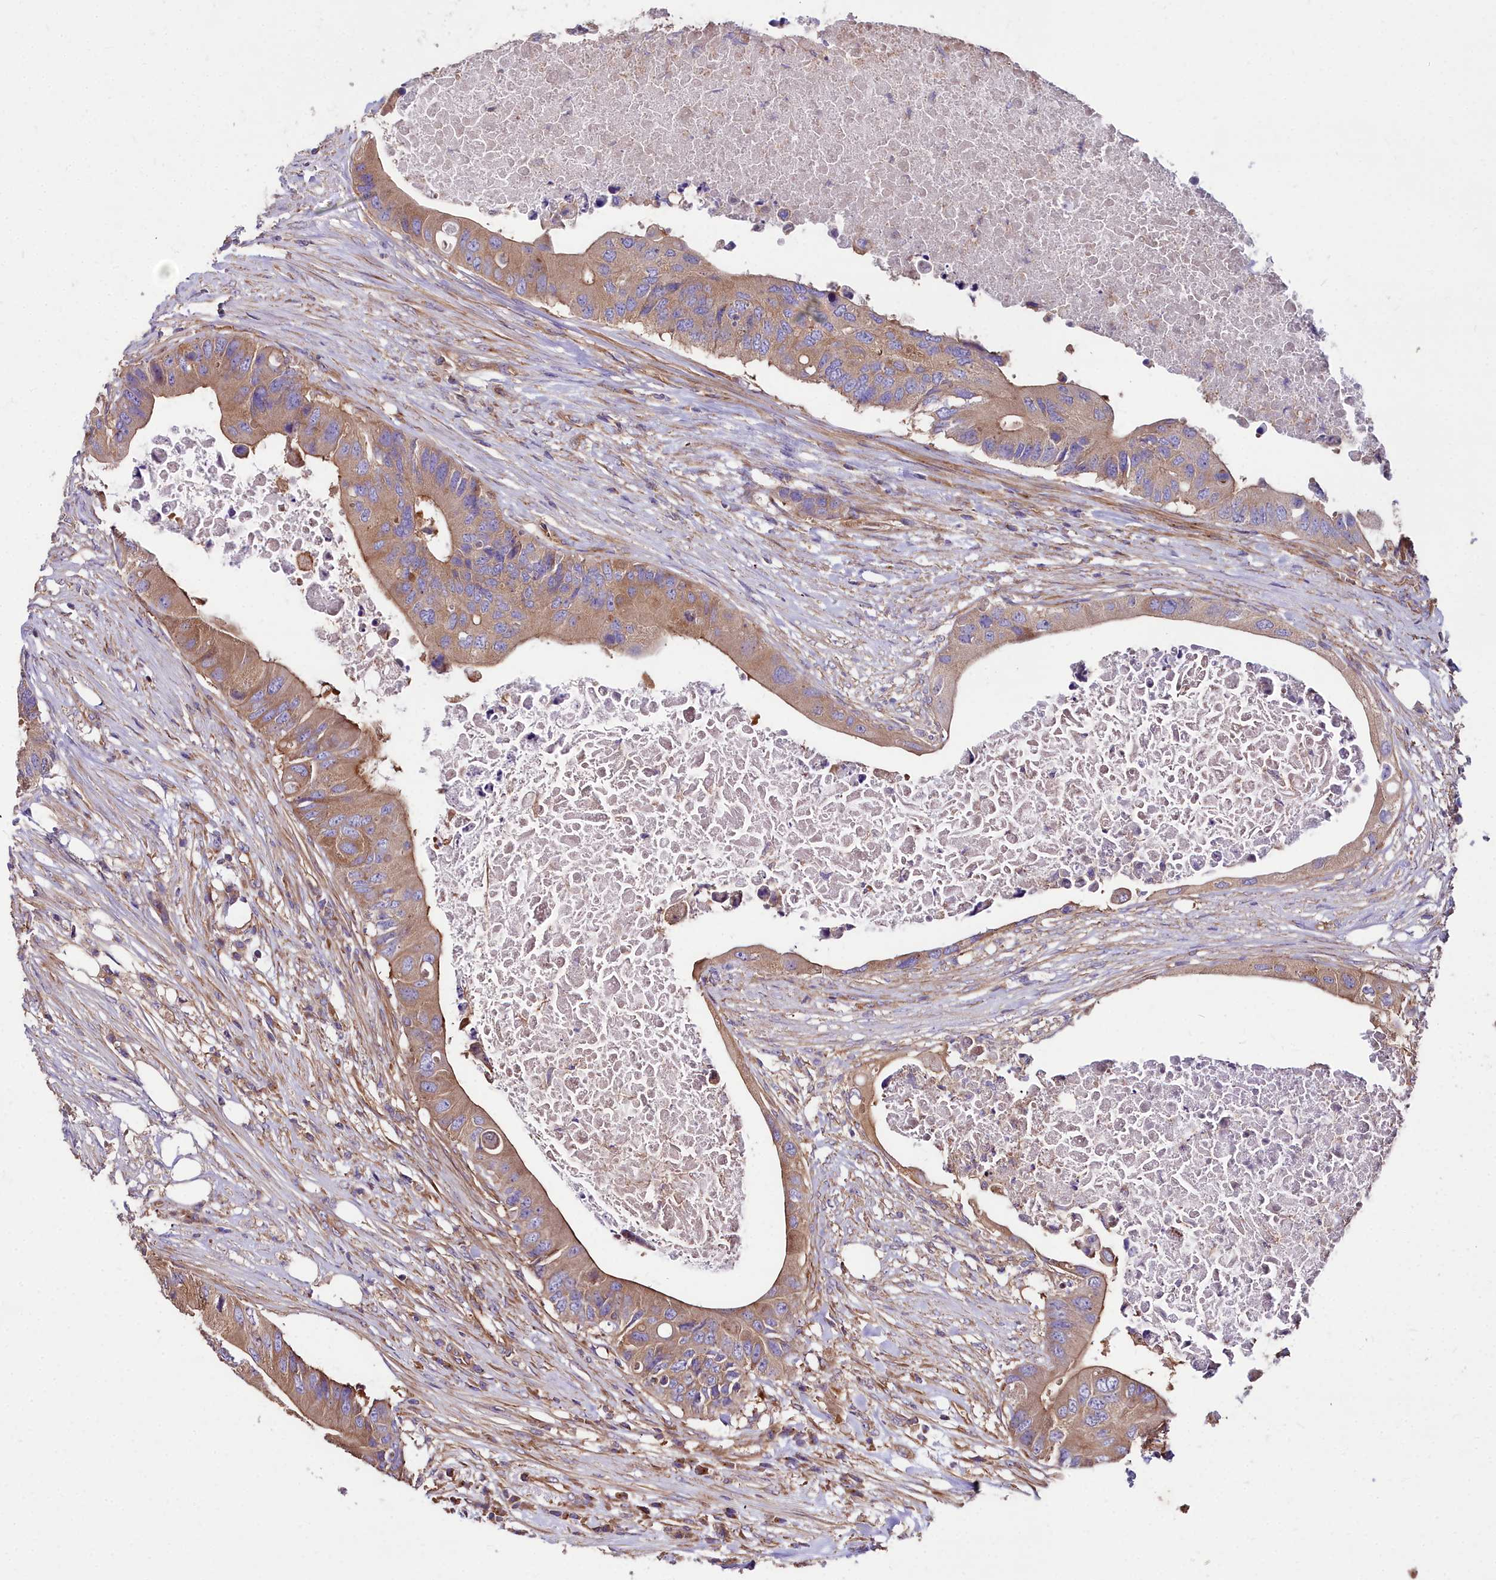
{"staining": {"intensity": "moderate", "quantity": "25%-75%", "location": "cytoplasmic/membranous"}, "tissue": "colorectal cancer", "cell_type": "Tumor cells", "image_type": "cancer", "snomed": [{"axis": "morphology", "description": "Adenocarcinoma, NOS"}, {"axis": "topography", "description": "Colon"}], "caption": "Adenocarcinoma (colorectal) stained with a protein marker demonstrates moderate staining in tumor cells.", "gene": "DCTN3", "patient": {"sex": "male", "age": 71}}